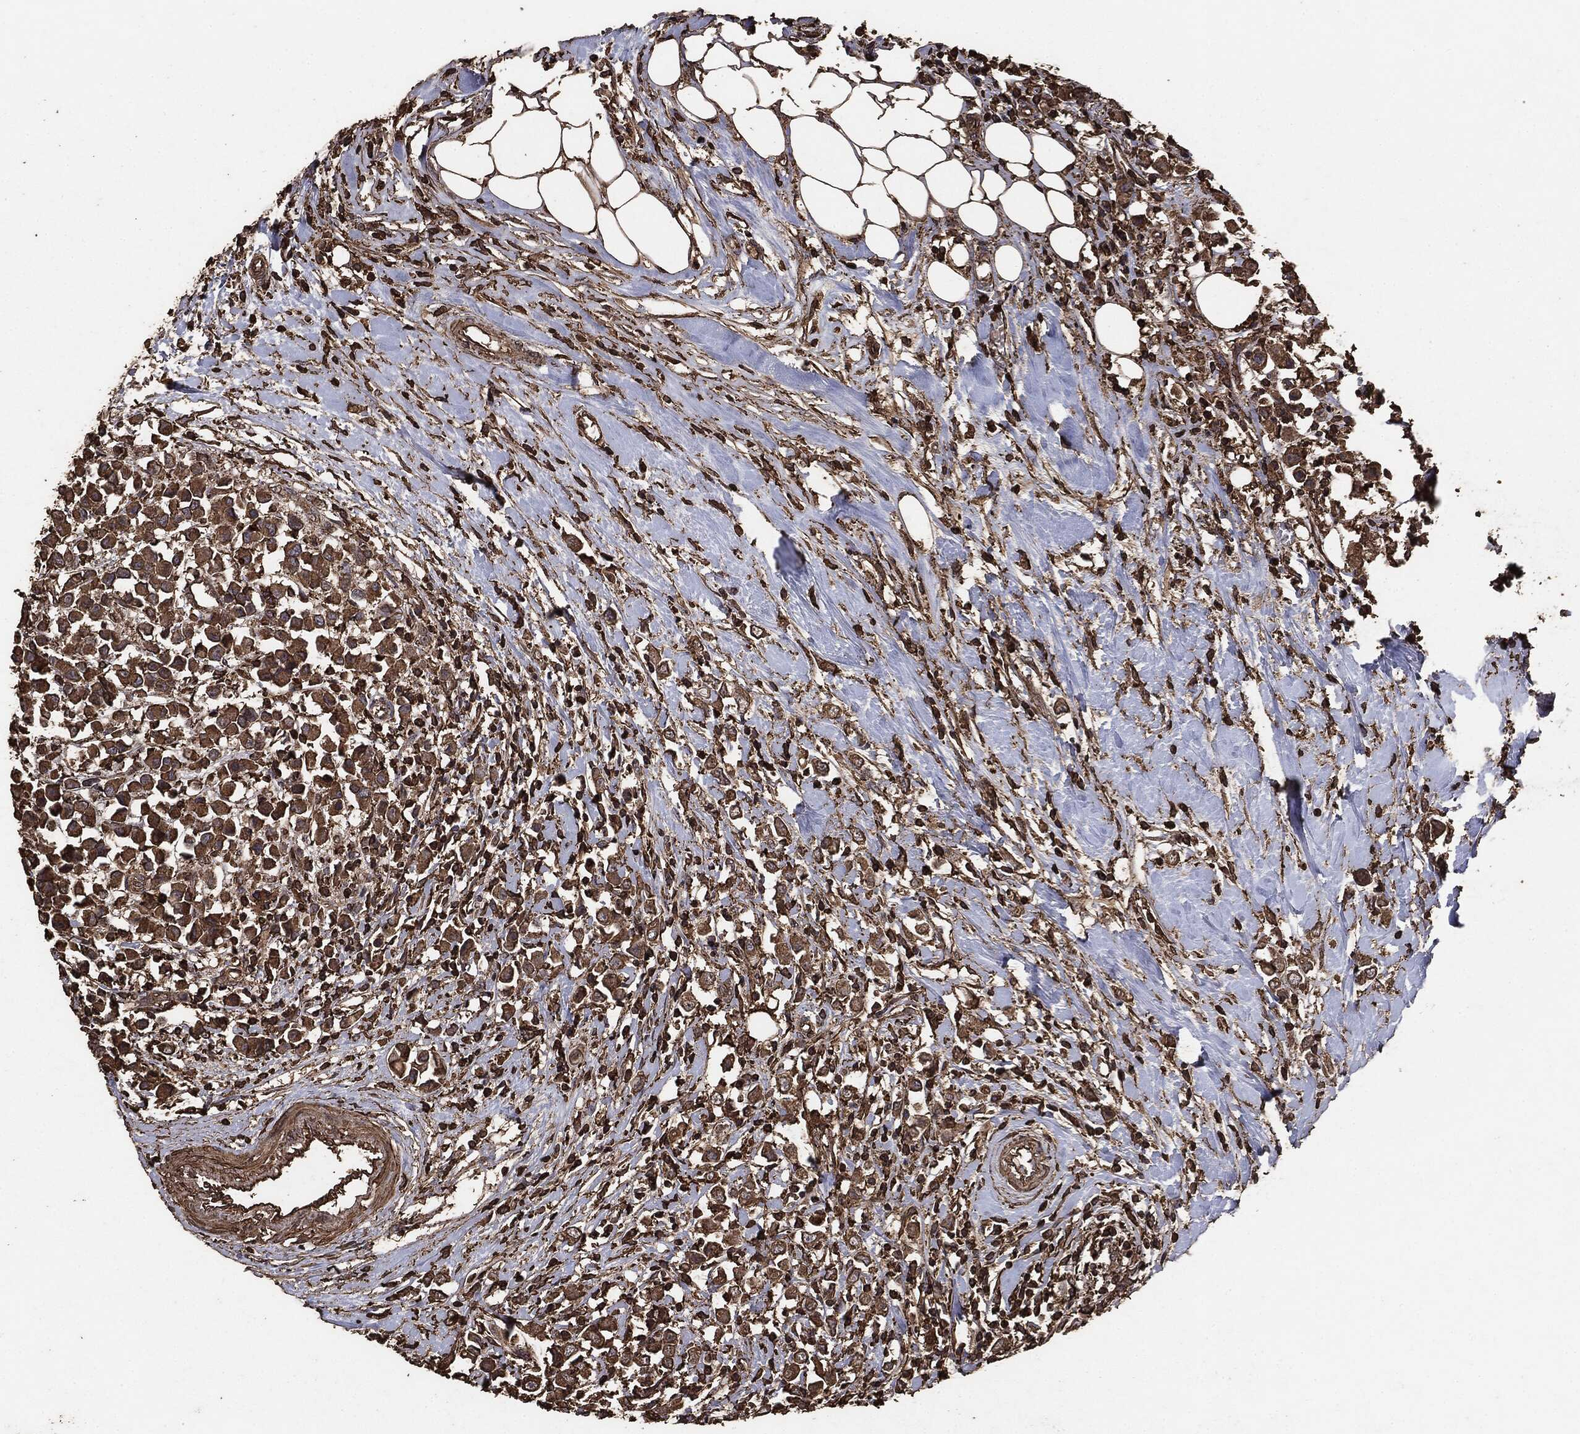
{"staining": {"intensity": "moderate", "quantity": ">75%", "location": "cytoplasmic/membranous"}, "tissue": "breast cancer", "cell_type": "Tumor cells", "image_type": "cancer", "snomed": [{"axis": "morphology", "description": "Duct carcinoma"}, {"axis": "topography", "description": "Breast"}], "caption": "The histopathology image demonstrates immunohistochemical staining of breast invasive ductal carcinoma. There is moderate cytoplasmic/membranous positivity is appreciated in approximately >75% of tumor cells.", "gene": "MTOR", "patient": {"sex": "female", "age": 61}}